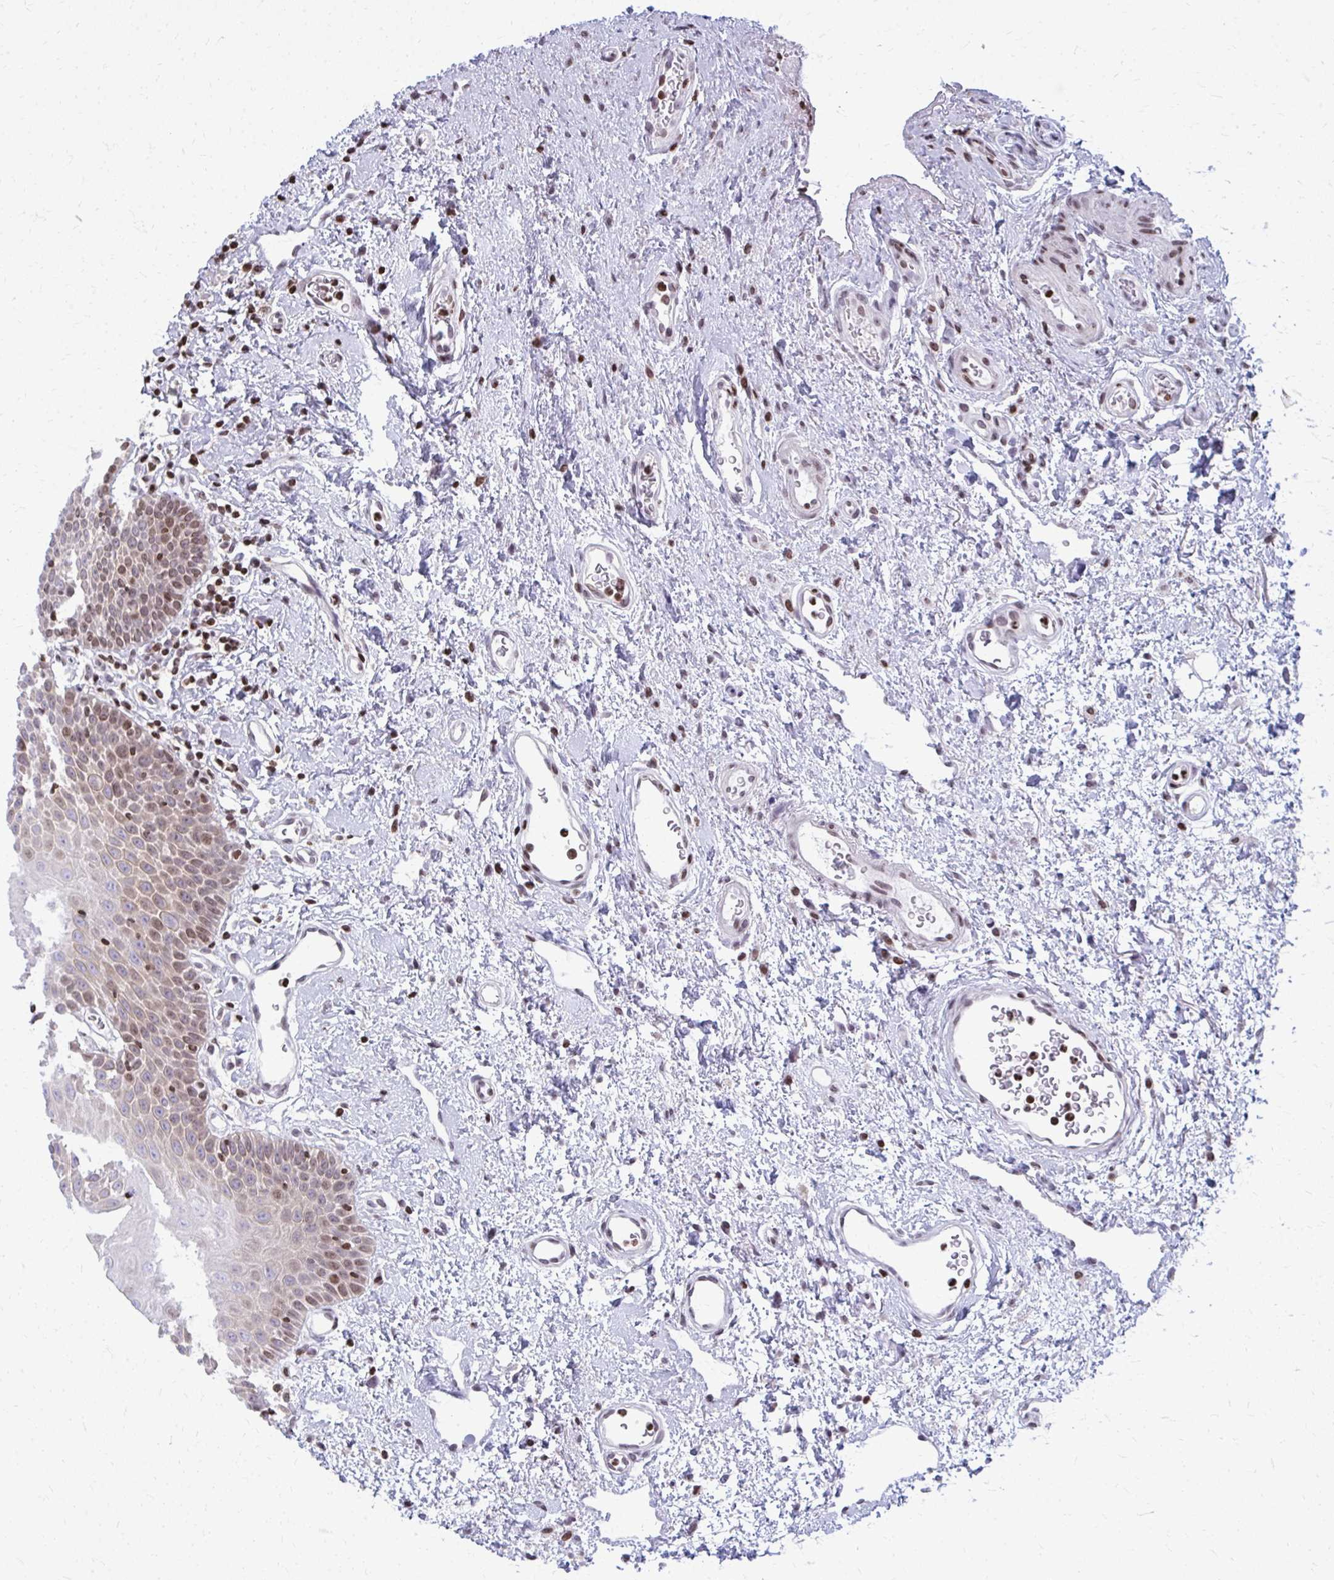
{"staining": {"intensity": "moderate", "quantity": "25%-75%", "location": "cytoplasmic/membranous,nuclear"}, "tissue": "oral mucosa", "cell_type": "Squamous epithelial cells", "image_type": "normal", "snomed": [{"axis": "morphology", "description": "Normal tissue, NOS"}, {"axis": "topography", "description": "Oral tissue"}, {"axis": "topography", "description": "Head-Neck"}], "caption": "DAB immunohistochemical staining of benign human oral mucosa exhibits moderate cytoplasmic/membranous,nuclear protein positivity in approximately 25%-75% of squamous epithelial cells. Nuclei are stained in blue.", "gene": "AP5M1", "patient": {"sex": "female", "age": 55}}